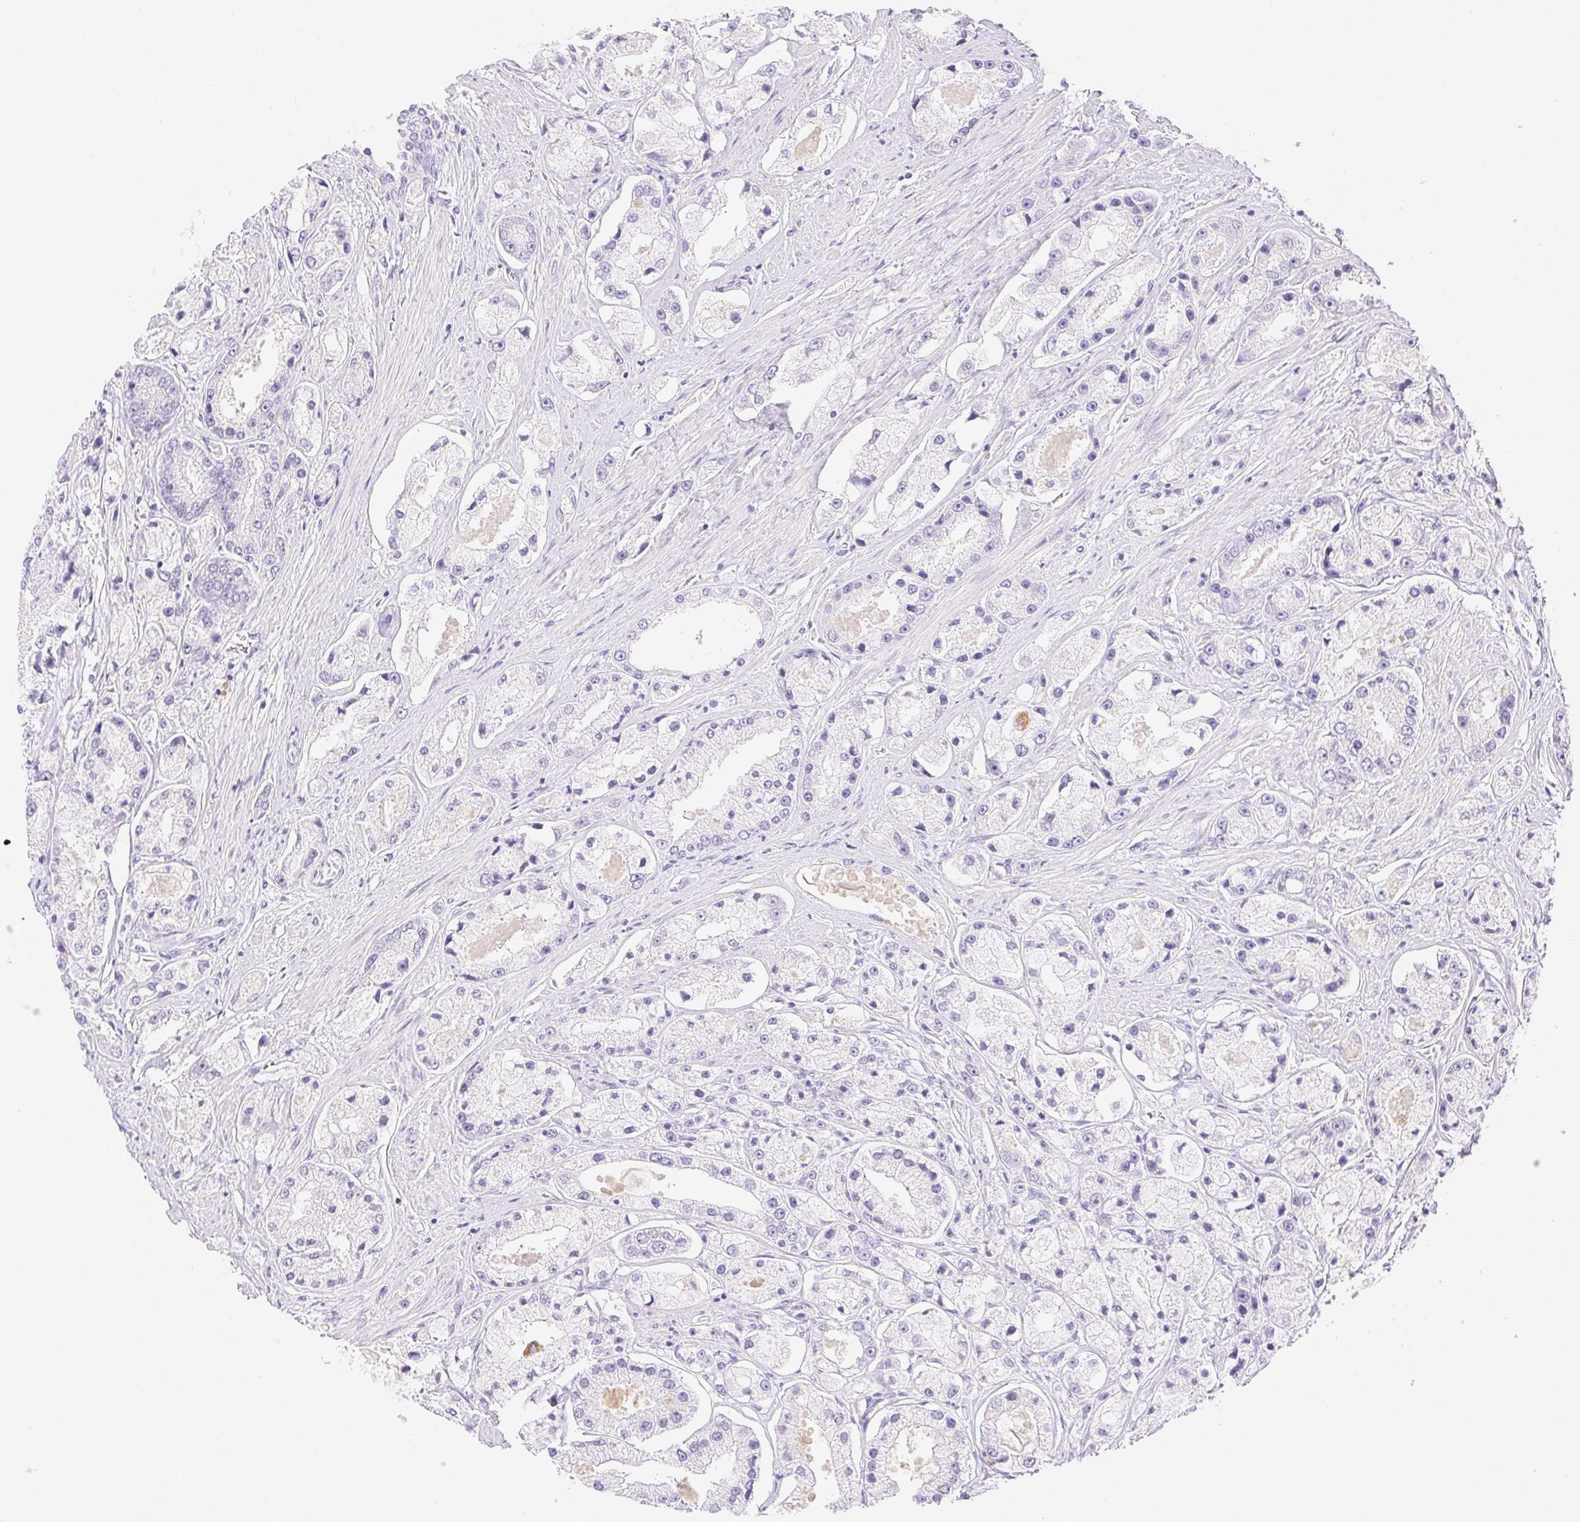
{"staining": {"intensity": "negative", "quantity": "none", "location": "none"}, "tissue": "prostate cancer", "cell_type": "Tumor cells", "image_type": "cancer", "snomed": [{"axis": "morphology", "description": "Adenocarcinoma, High grade"}, {"axis": "topography", "description": "Prostate"}], "caption": "A high-resolution micrograph shows IHC staining of prostate adenocarcinoma (high-grade), which demonstrates no significant staining in tumor cells. Nuclei are stained in blue.", "gene": "SPACA4", "patient": {"sex": "male", "age": 67}}